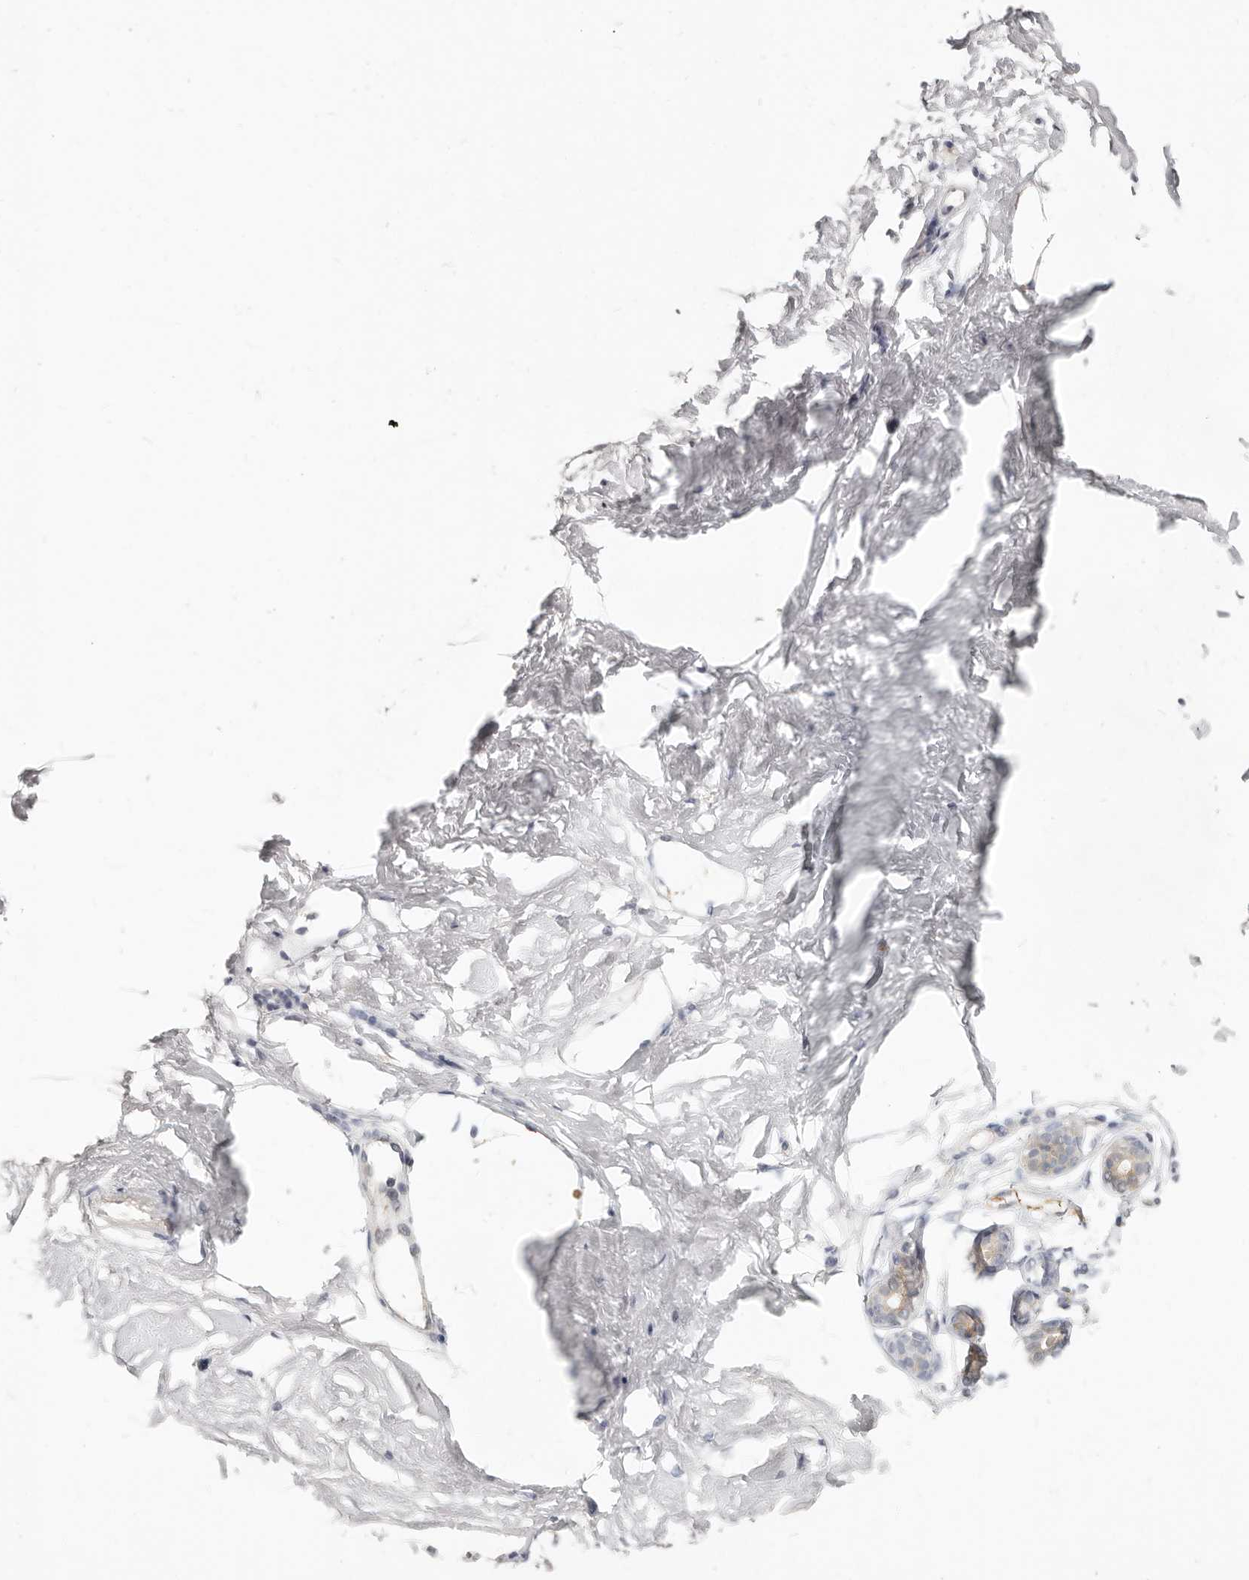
{"staining": {"intensity": "negative", "quantity": "none", "location": "none"}, "tissue": "breast", "cell_type": "Adipocytes", "image_type": "normal", "snomed": [{"axis": "morphology", "description": "Normal tissue, NOS"}, {"axis": "morphology", "description": "Adenoma, NOS"}, {"axis": "topography", "description": "Breast"}], "caption": "This is an IHC photomicrograph of benign human breast. There is no staining in adipocytes.", "gene": "TMEM63B", "patient": {"sex": "female", "age": 23}}